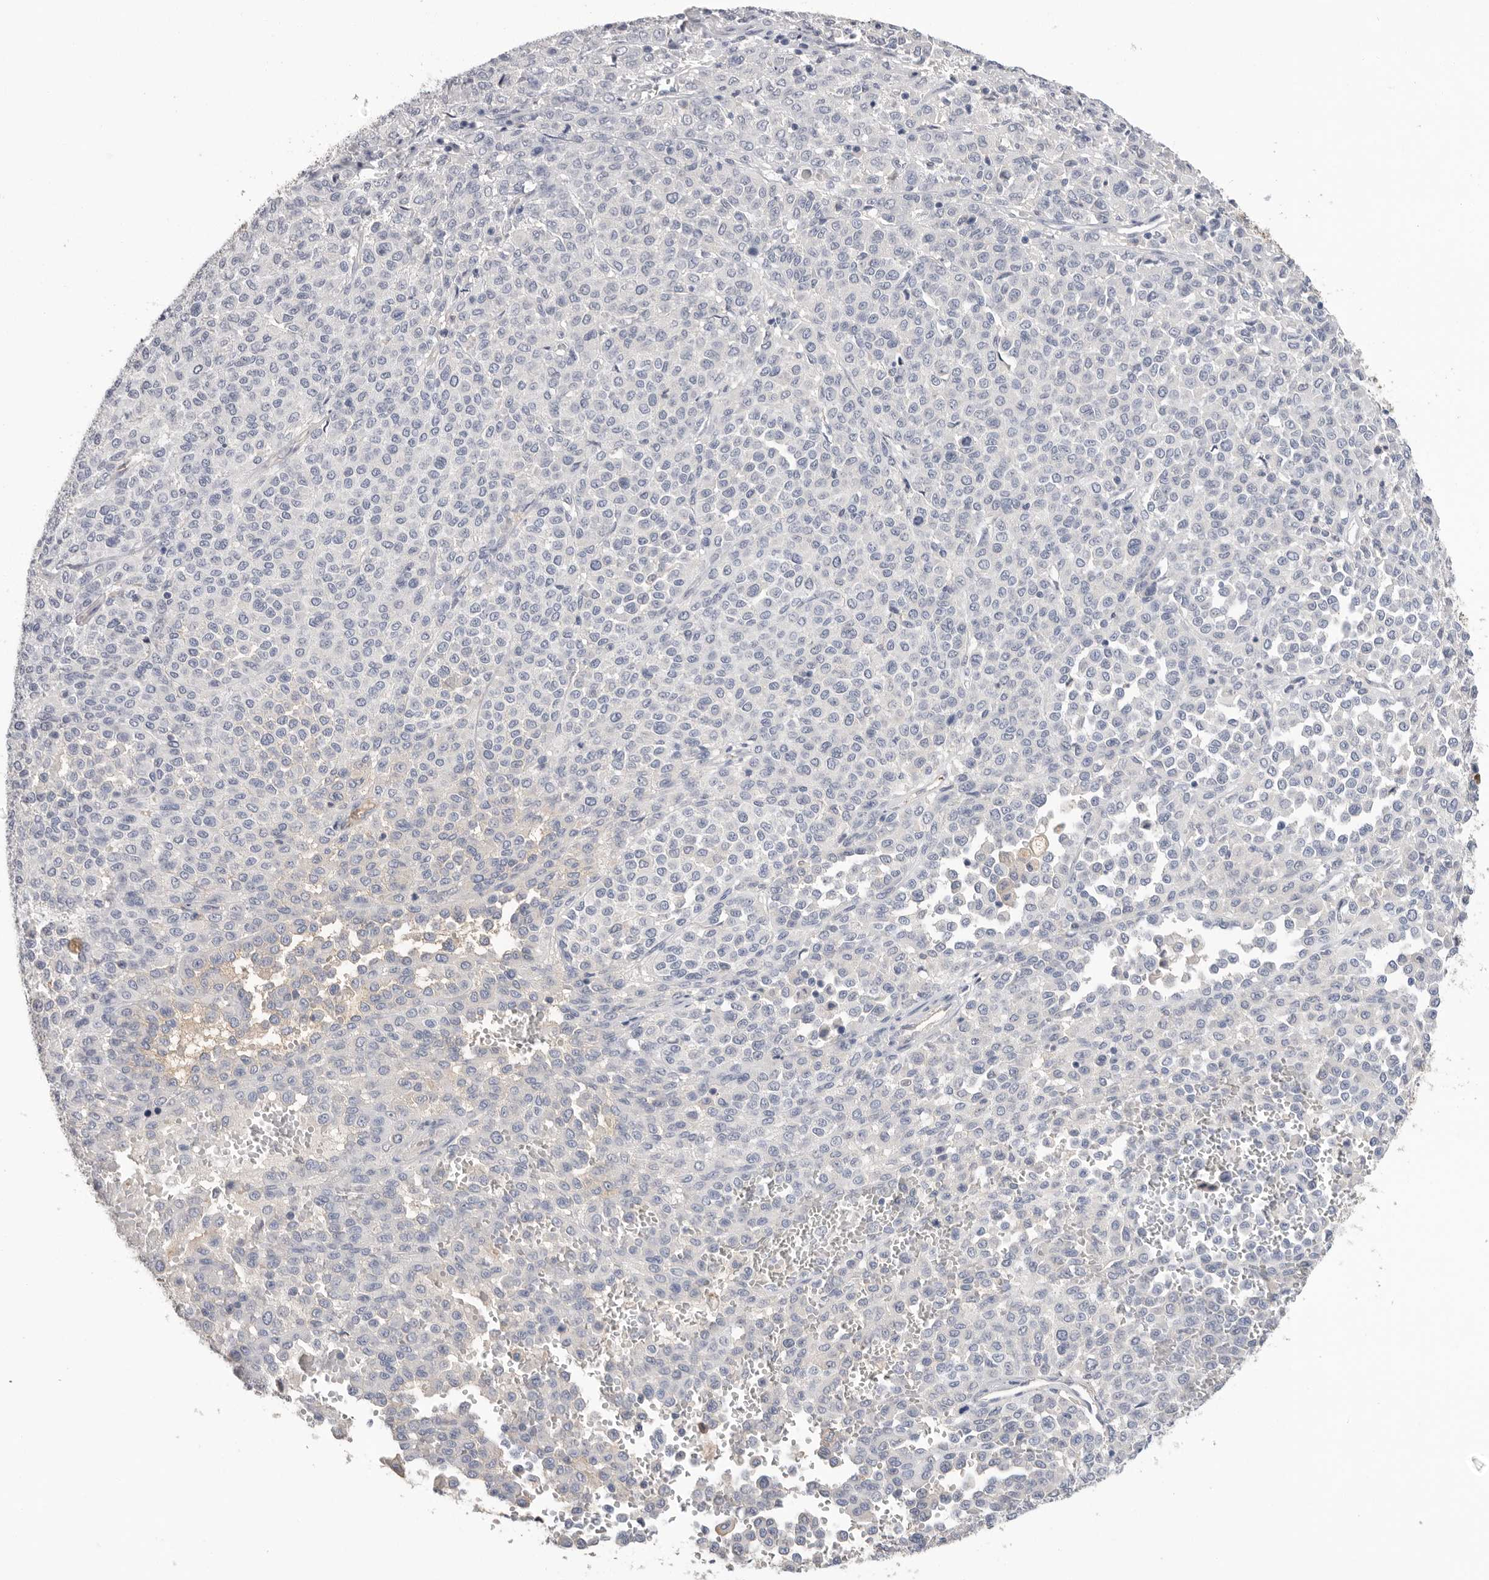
{"staining": {"intensity": "negative", "quantity": "none", "location": "none"}, "tissue": "melanoma", "cell_type": "Tumor cells", "image_type": "cancer", "snomed": [{"axis": "morphology", "description": "Malignant melanoma, Metastatic site"}, {"axis": "topography", "description": "Pancreas"}], "caption": "Tumor cells show no significant staining in malignant melanoma (metastatic site). The staining is performed using DAB (3,3'-diaminobenzidine) brown chromogen with nuclei counter-stained in using hematoxylin.", "gene": "APOA2", "patient": {"sex": "female", "age": 30}}